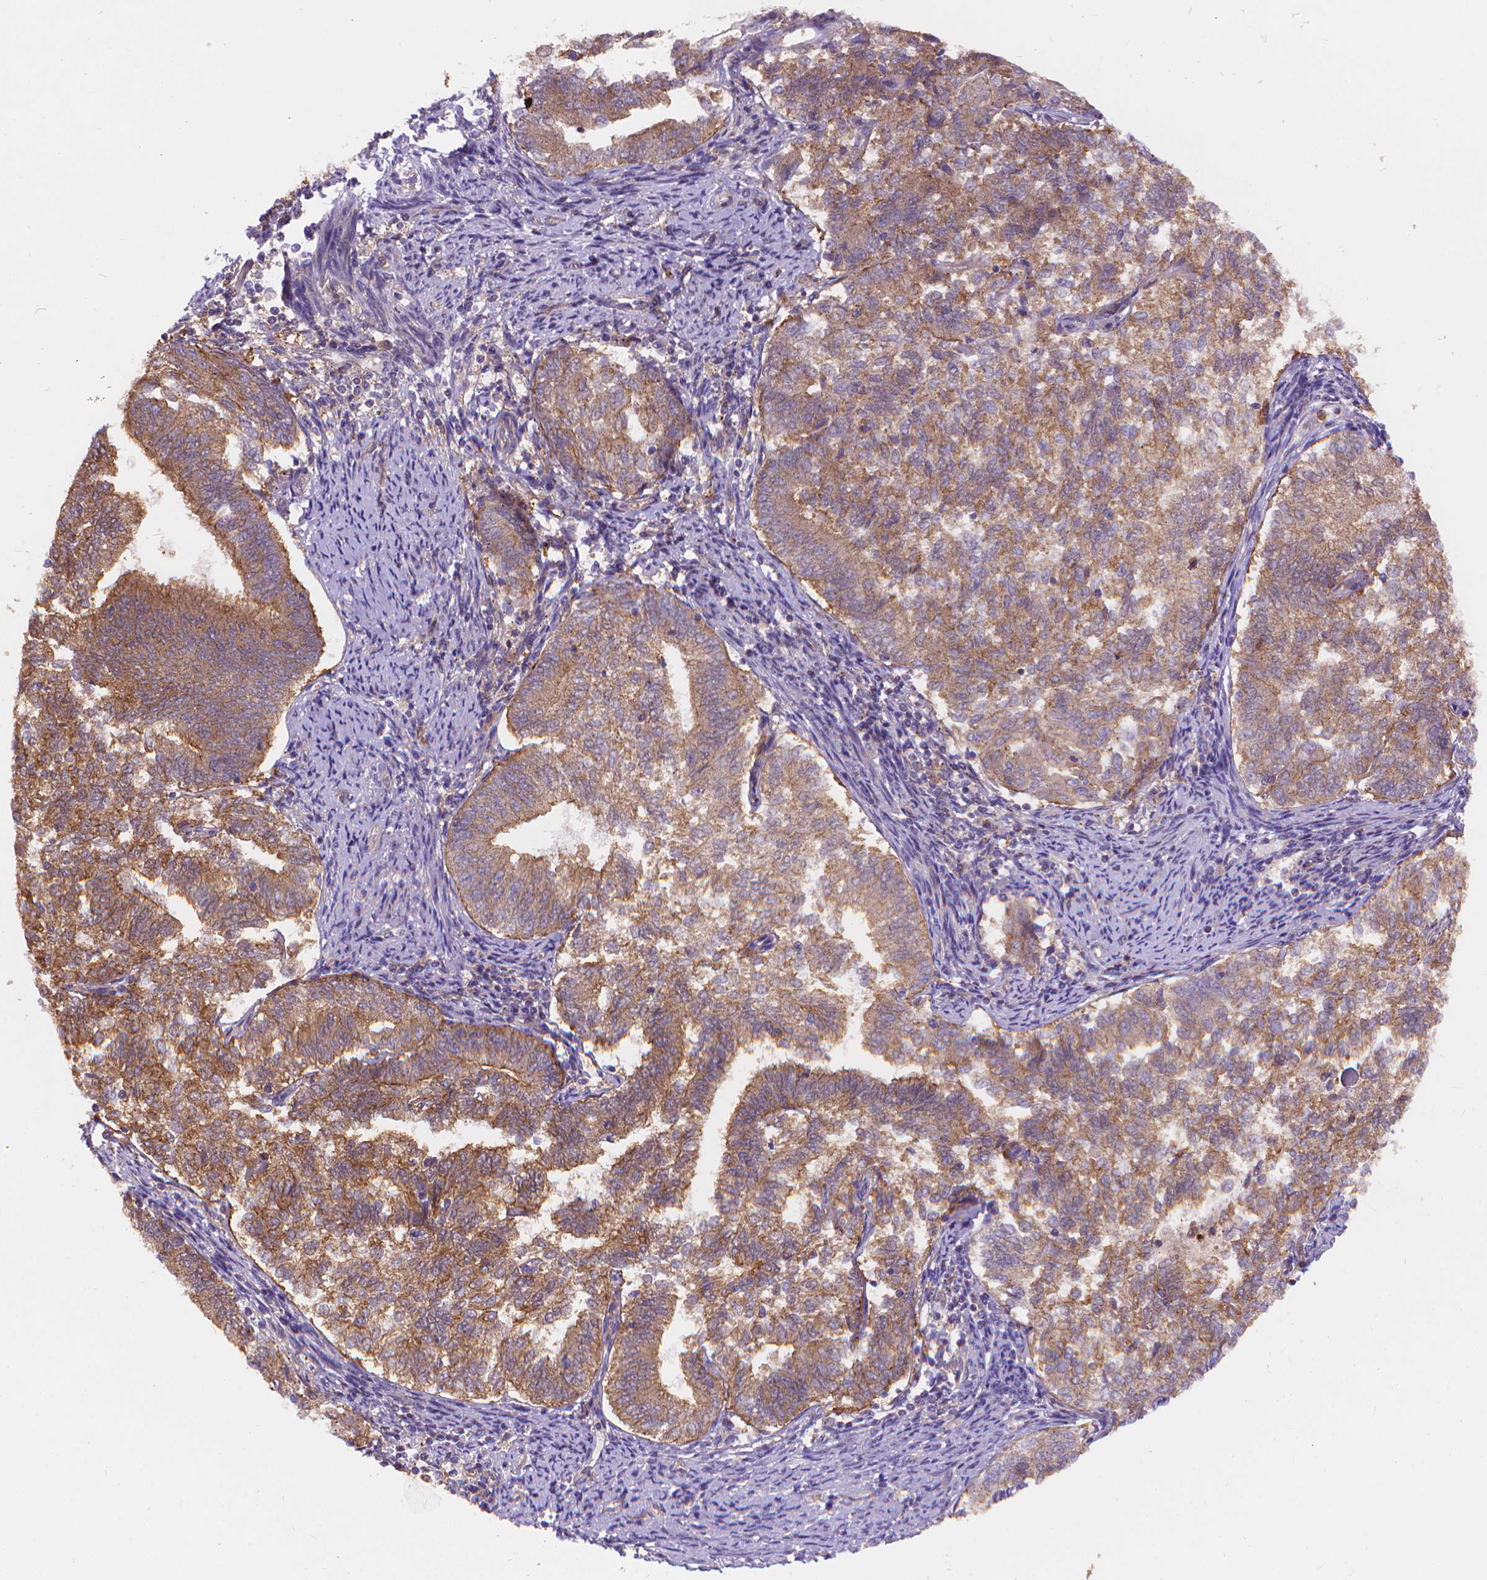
{"staining": {"intensity": "moderate", "quantity": "<25%", "location": "cytoplasmic/membranous"}, "tissue": "endometrial cancer", "cell_type": "Tumor cells", "image_type": "cancer", "snomed": [{"axis": "morphology", "description": "Adenocarcinoma, NOS"}, {"axis": "topography", "description": "Endometrium"}], "caption": "High-magnification brightfield microscopy of endometrial adenocarcinoma stained with DAB (brown) and counterstained with hematoxylin (blue). tumor cells exhibit moderate cytoplasmic/membranous expression is appreciated in approximately<25% of cells. (IHC, brightfield microscopy, high magnification).", "gene": "ARAP1", "patient": {"sex": "female", "age": 65}}